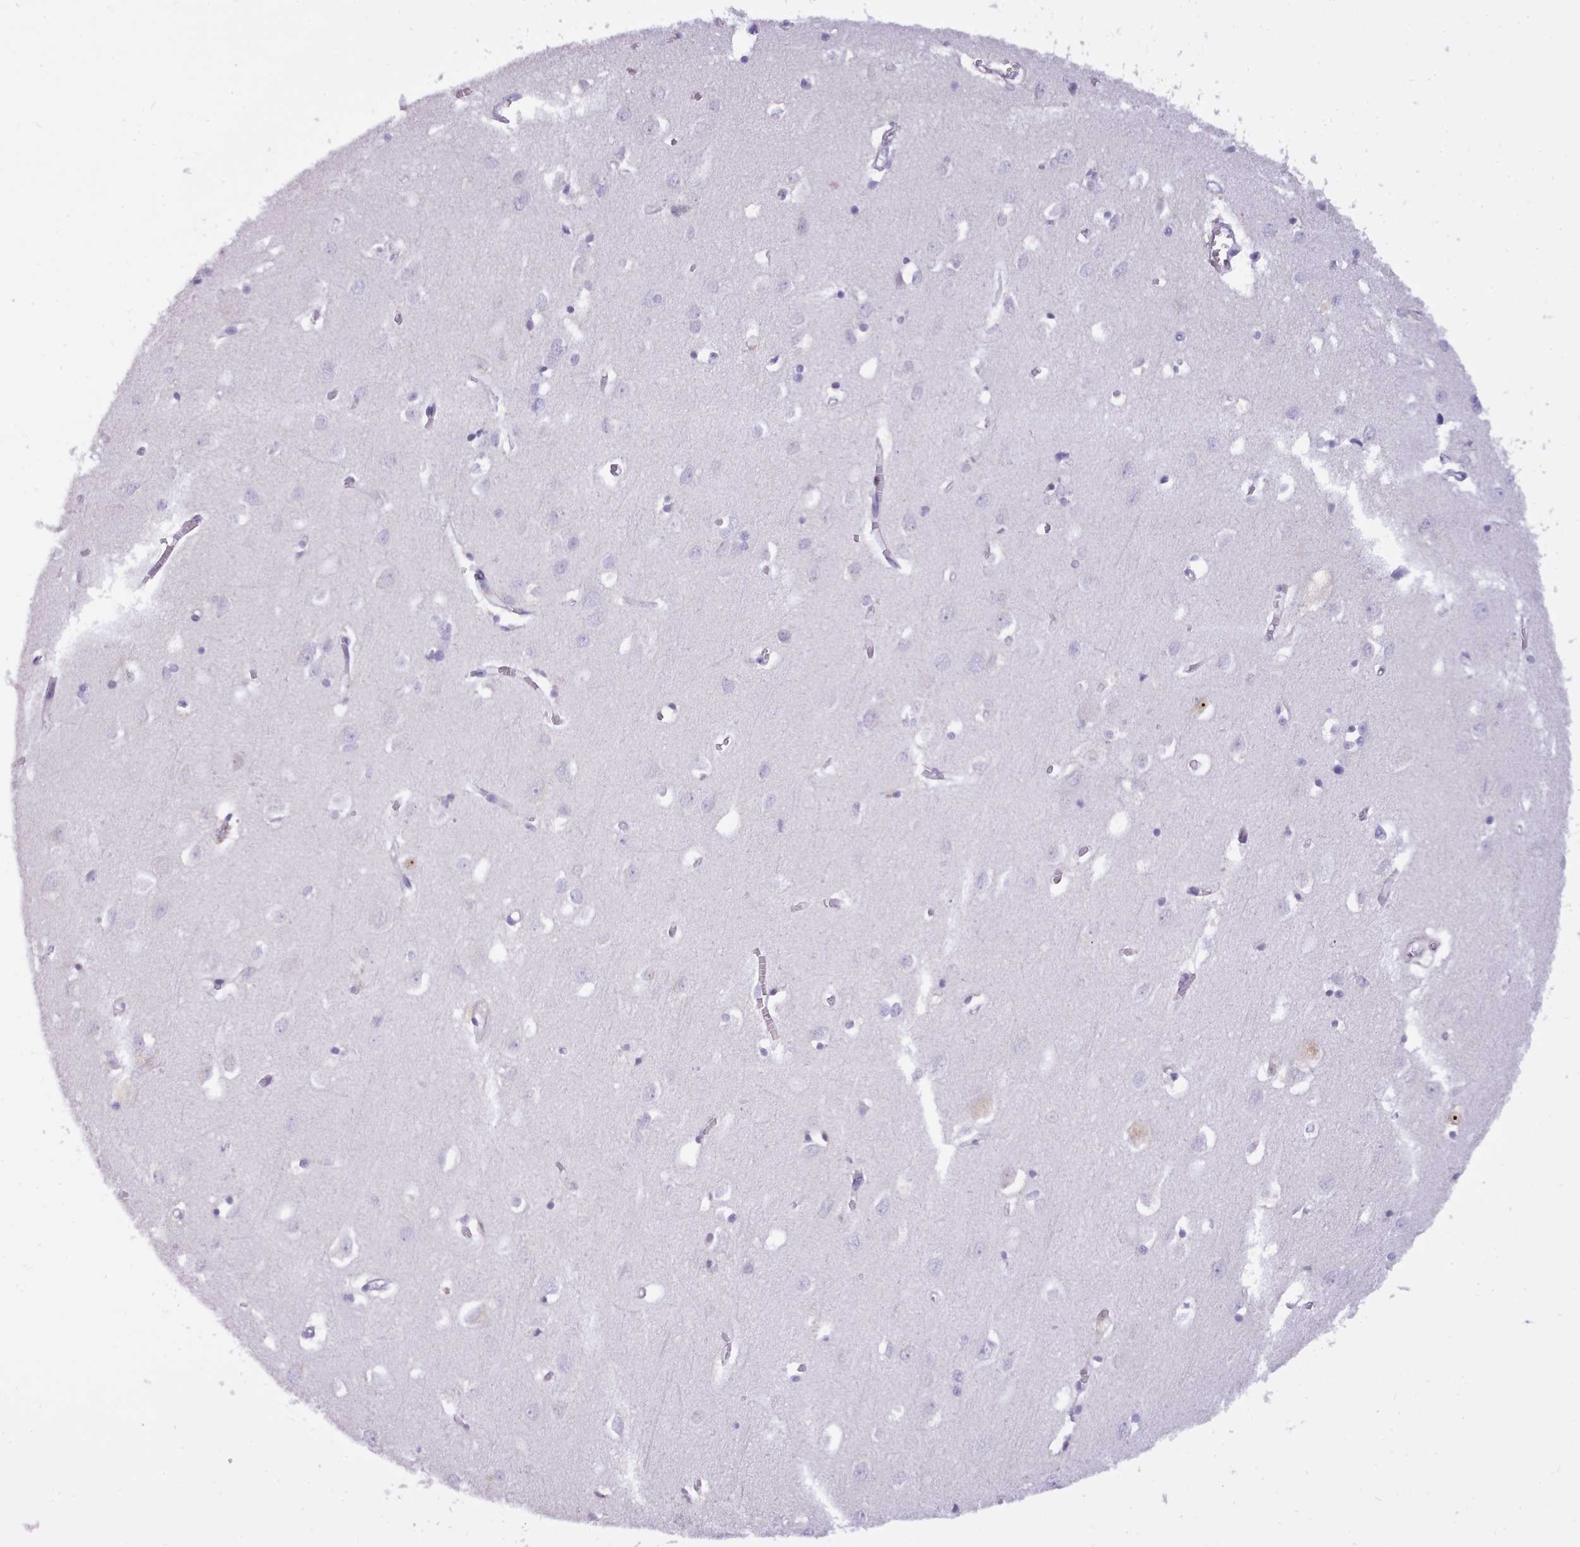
{"staining": {"intensity": "negative", "quantity": "none", "location": "none"}, "tissue": "cerebral cortex", "cell_type": "Endothelial cells", "image_type": "normal", "snomed": [{"axis": "morphology", "description": "Normal tissue, NOS"}, {"axis": "topography", "description": "Cerebral cortex"}], "caption": "A high-resolution image shows immunohistochemistry (IHC) staining of normal cerebral cortex, which displays no significant expression in endothelial cells. The staining is performed using DAB brown chromogen with nuclei counter-stained in using hematoxylin.", "gene": "CYP2A13", "patient": {"sex": "female", "age": 64}}